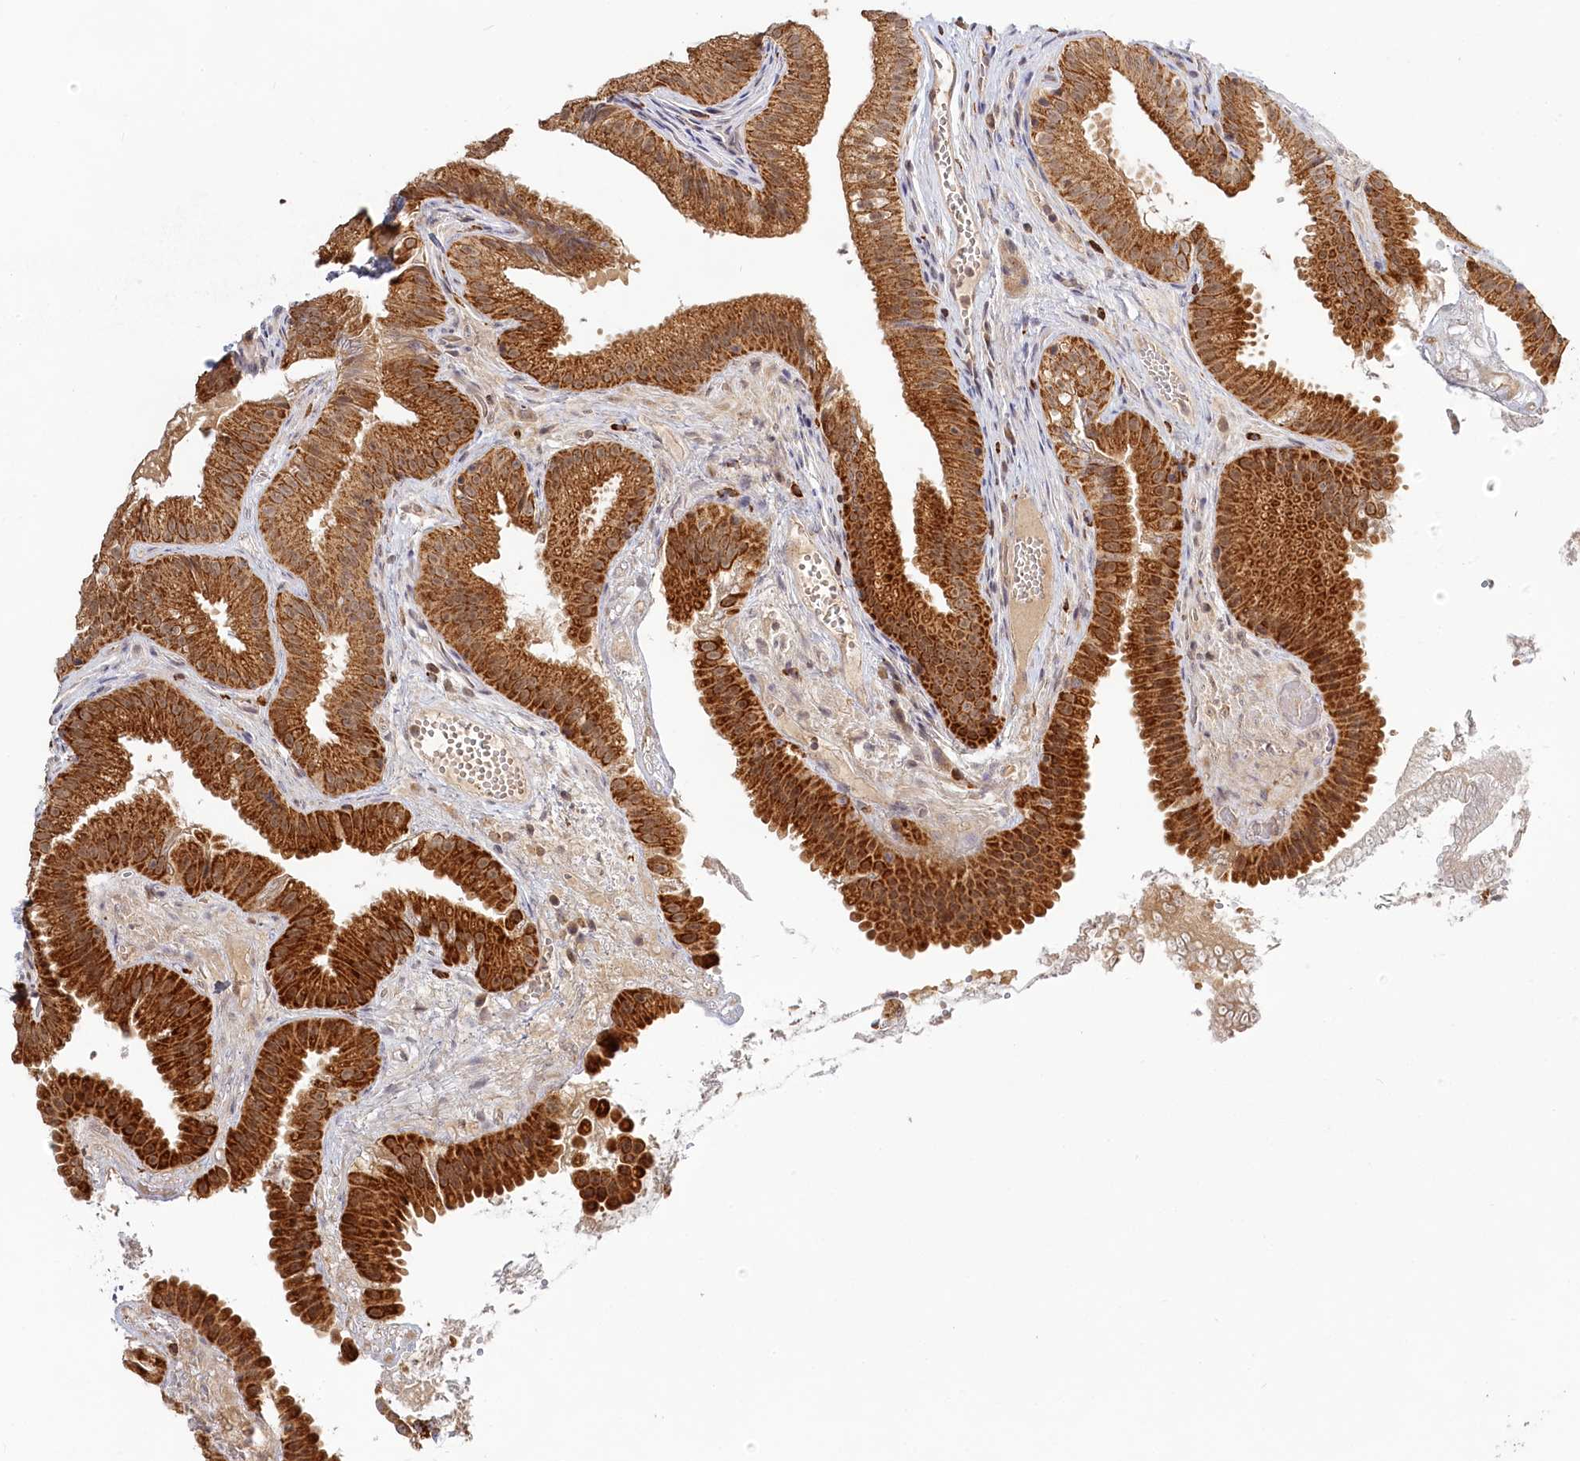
{"staining": {"intensity": "strong", "quantity": ">75%", "location": "cytoplasmic/membranous"}, "tissue": "gallbladder", "cell_type": "Glandular cells", "image_type": "normal", "snomed": [{"axis": "morphology", "description": "Normal tissue, NOS"}, {"axis": "topography", "description": "Gallbladder"}], "caption": "Unremarkable gallbladder demonstrates strong cytoplasmic/membranous positivity in approximately >75% of glandular cells, visualized by immunohistochemistry. (brown staining indicates protein expression, while blue staining denotes nuclei).", "gene": "RTN4IP1", "patient": {"sex": "female", "age": 30}}